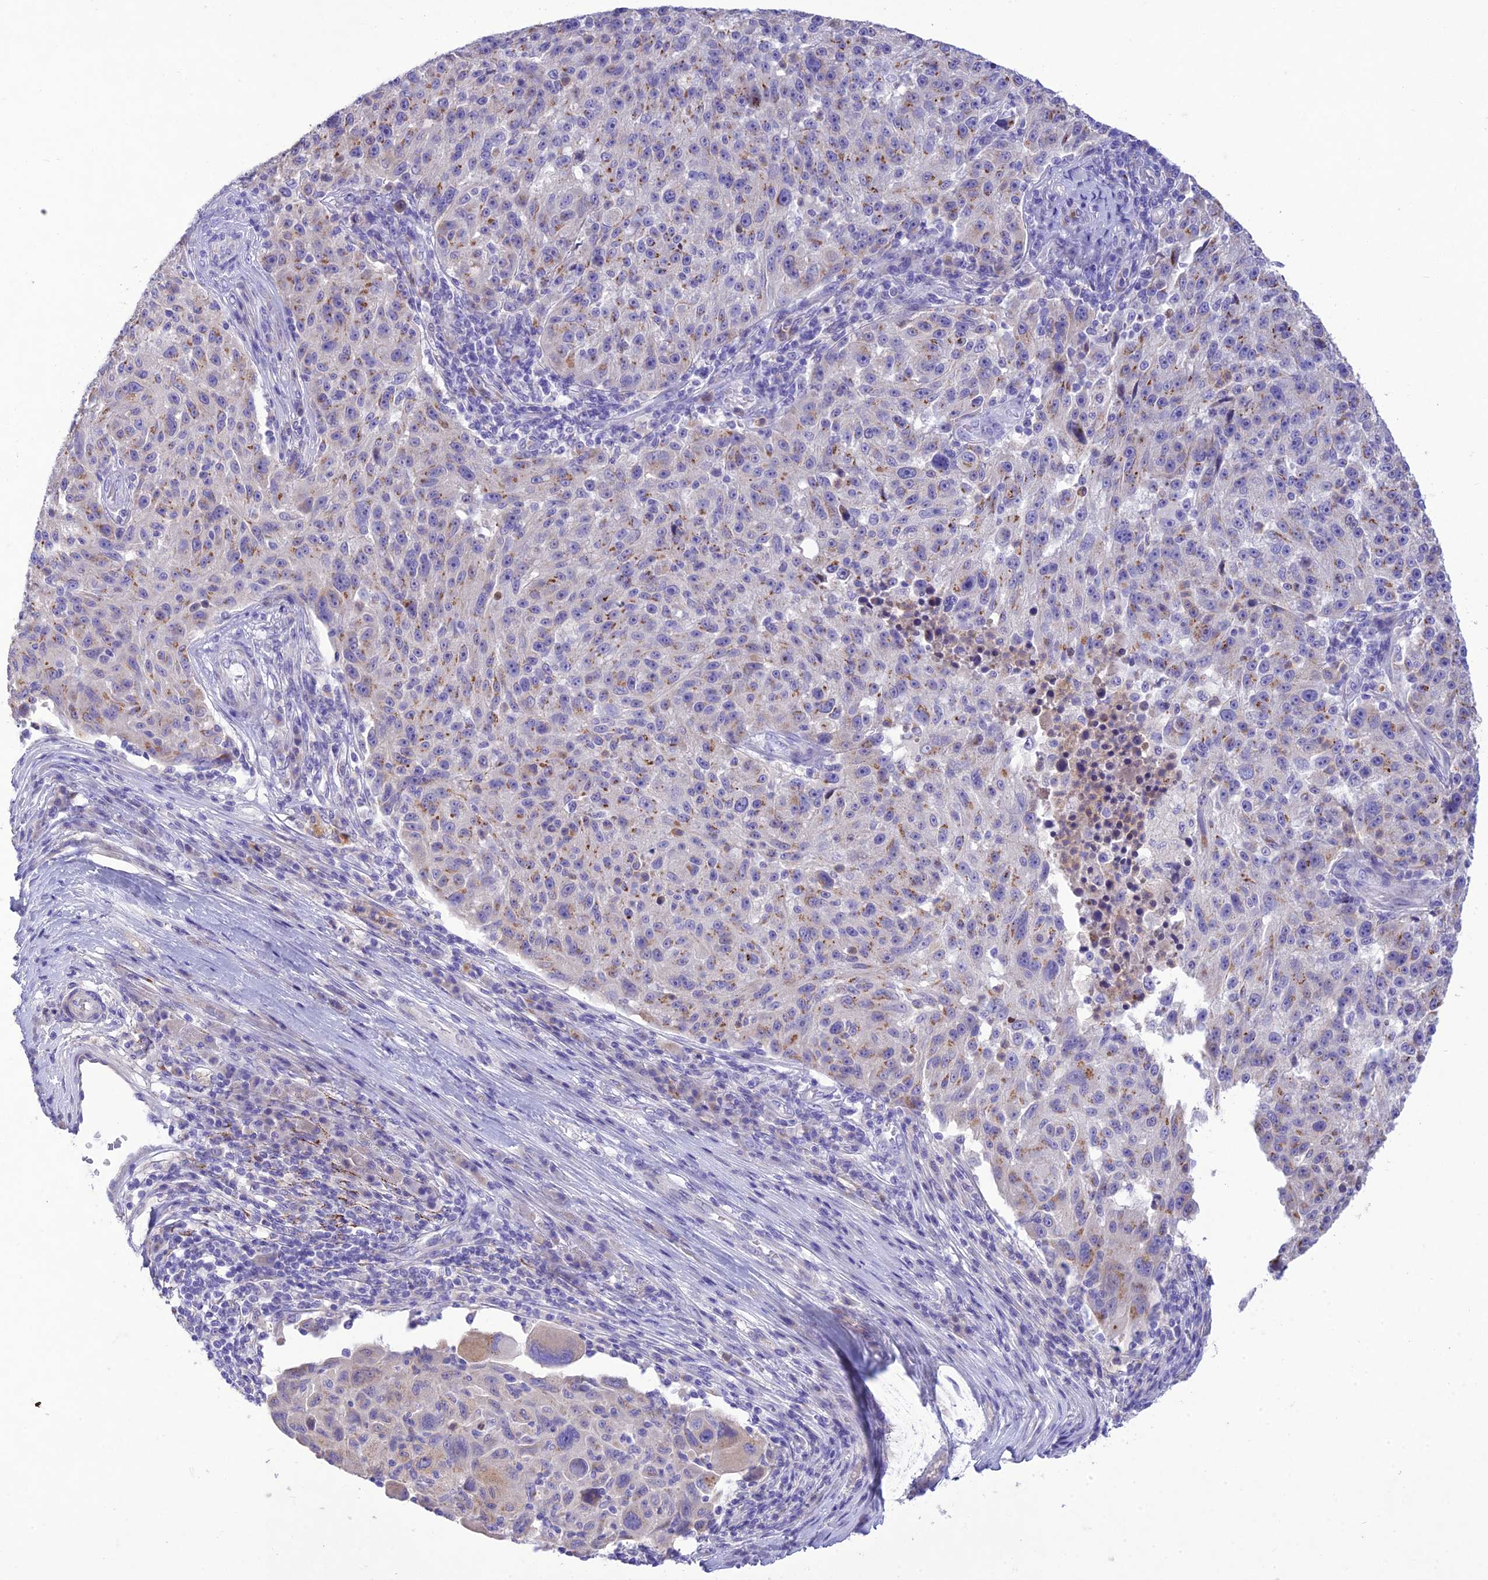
{"staining": {"intensity": "weak", "quantity": "25%-75%", "location": "cytoplasmic/membranous"}, "tissue": "melanoma", "cell_type": "Tumor cells", "image_type": "cancer", "snomed": [{"axis": "morphology", "description": "Malignant melanoma, NOS"}, {"axis": "topography", "description": "Skin"}], "caption": "DAB immunohistochemical staining of melanoma shows weak cytoplasmic/membranous protein positivity in about 25%-75% of tumor cells.", "gene": "SLC13A5", "patient": {"sex": "male", "age": 53}}